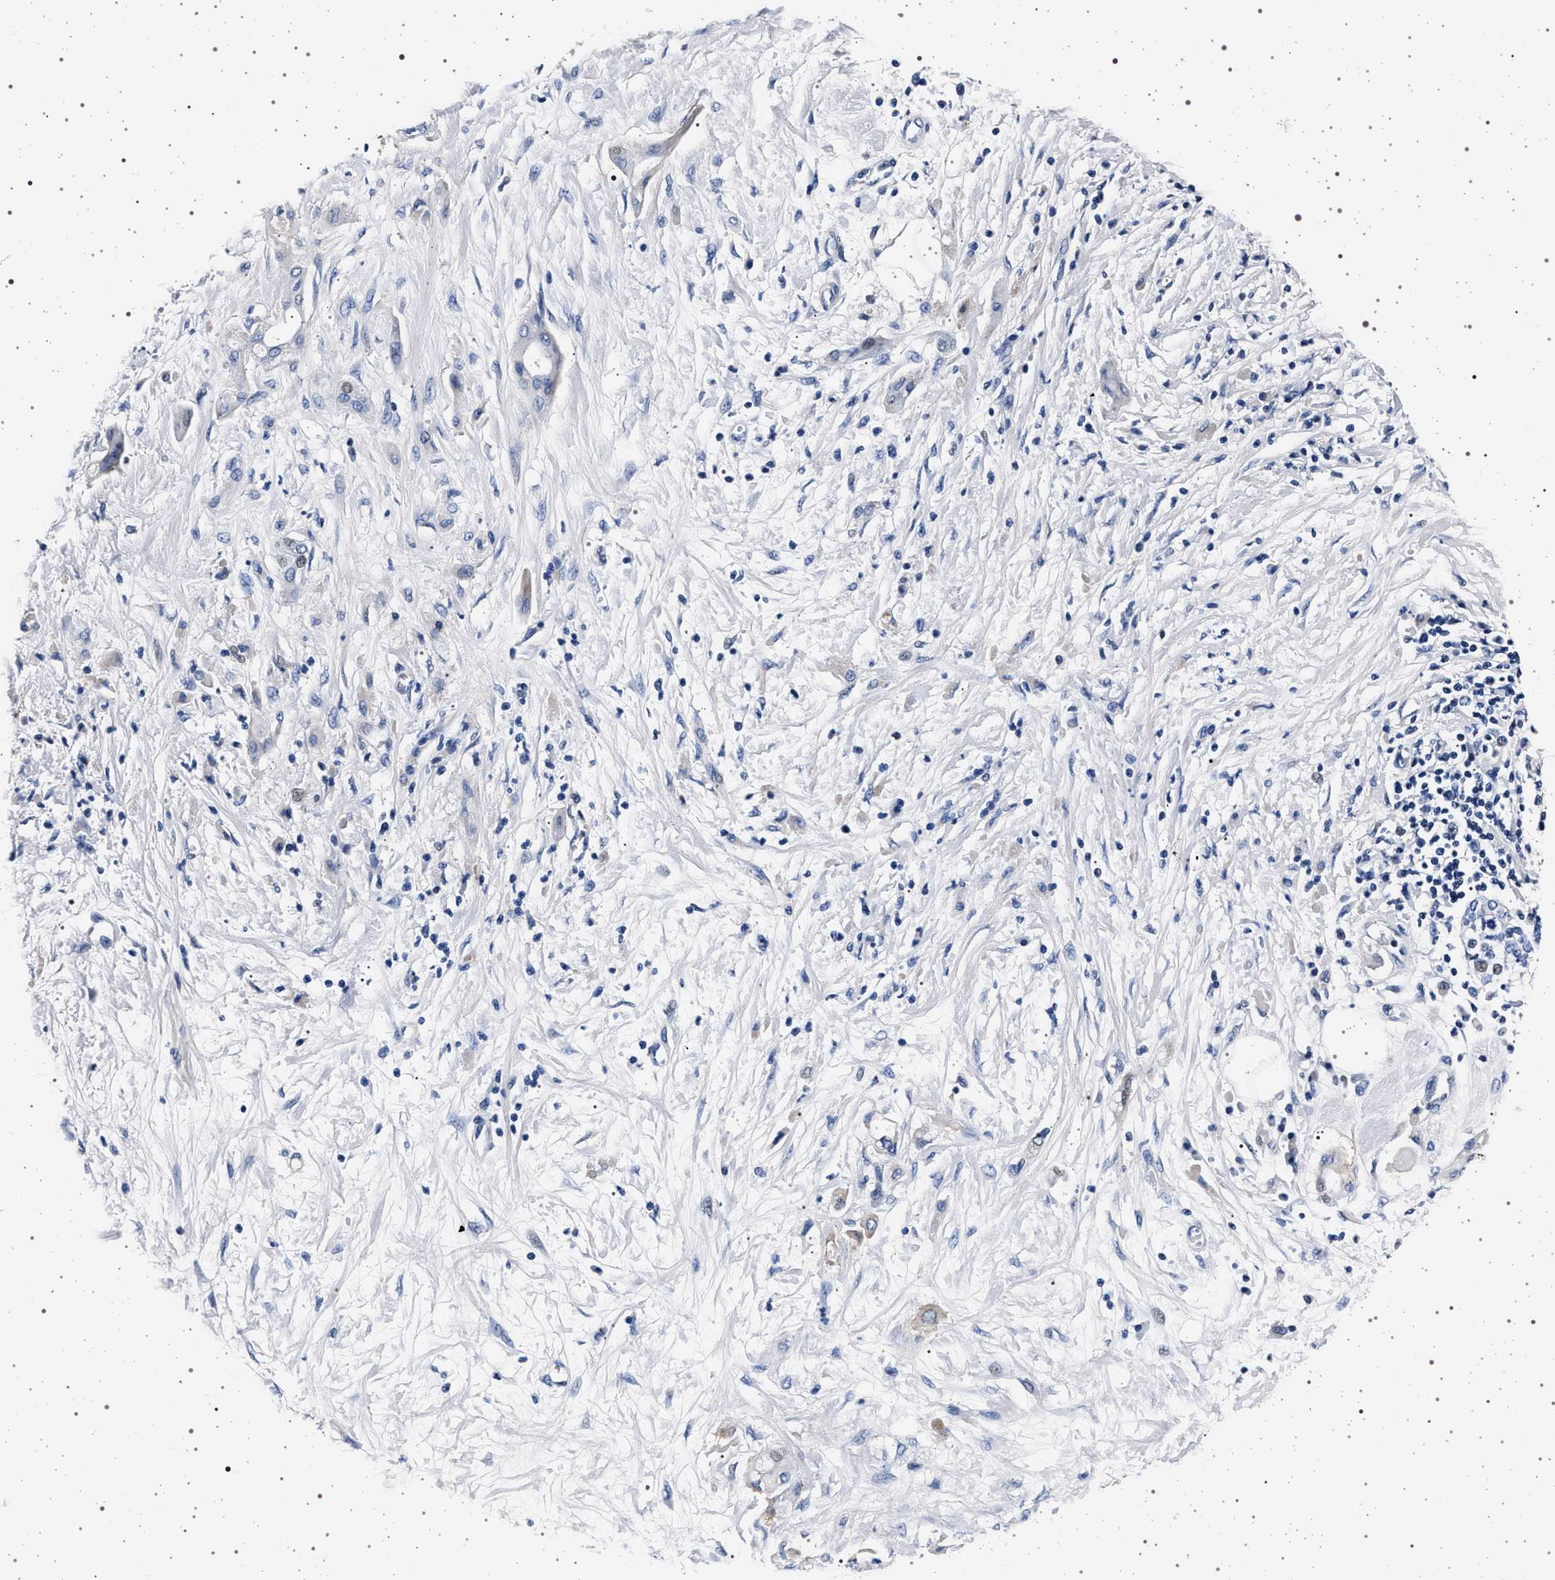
{"staining": {"intensity": "weak", "quantity": "<25%", "location": "cytoplasmic/membranous"}, "tissue": "pancreatic cancer", "cell_type": "Tumor cells", "image_type": "cancer", "snomed": [{"axis": "morphology", "description": "Adenocarcinoma, NOS"}, {"axis": "morphology", "description": "Adenocarcinoma, metastatic, NOS"}, {"axis": "topography", "description": "Lymph node"}, {"axis": "topography", "description": "Pancreas"}, {"axis": "topography", "description": "Duodenum"}], "caption": "Immunohistochemistry (IHC) photomicrograph of neoplastic tissue: human pancreatic cancer stained with DAB displays no significant protein staining in tumor cells.", "gene": "SLC9A1", "patient": {"sex": "female", "age": 64}}